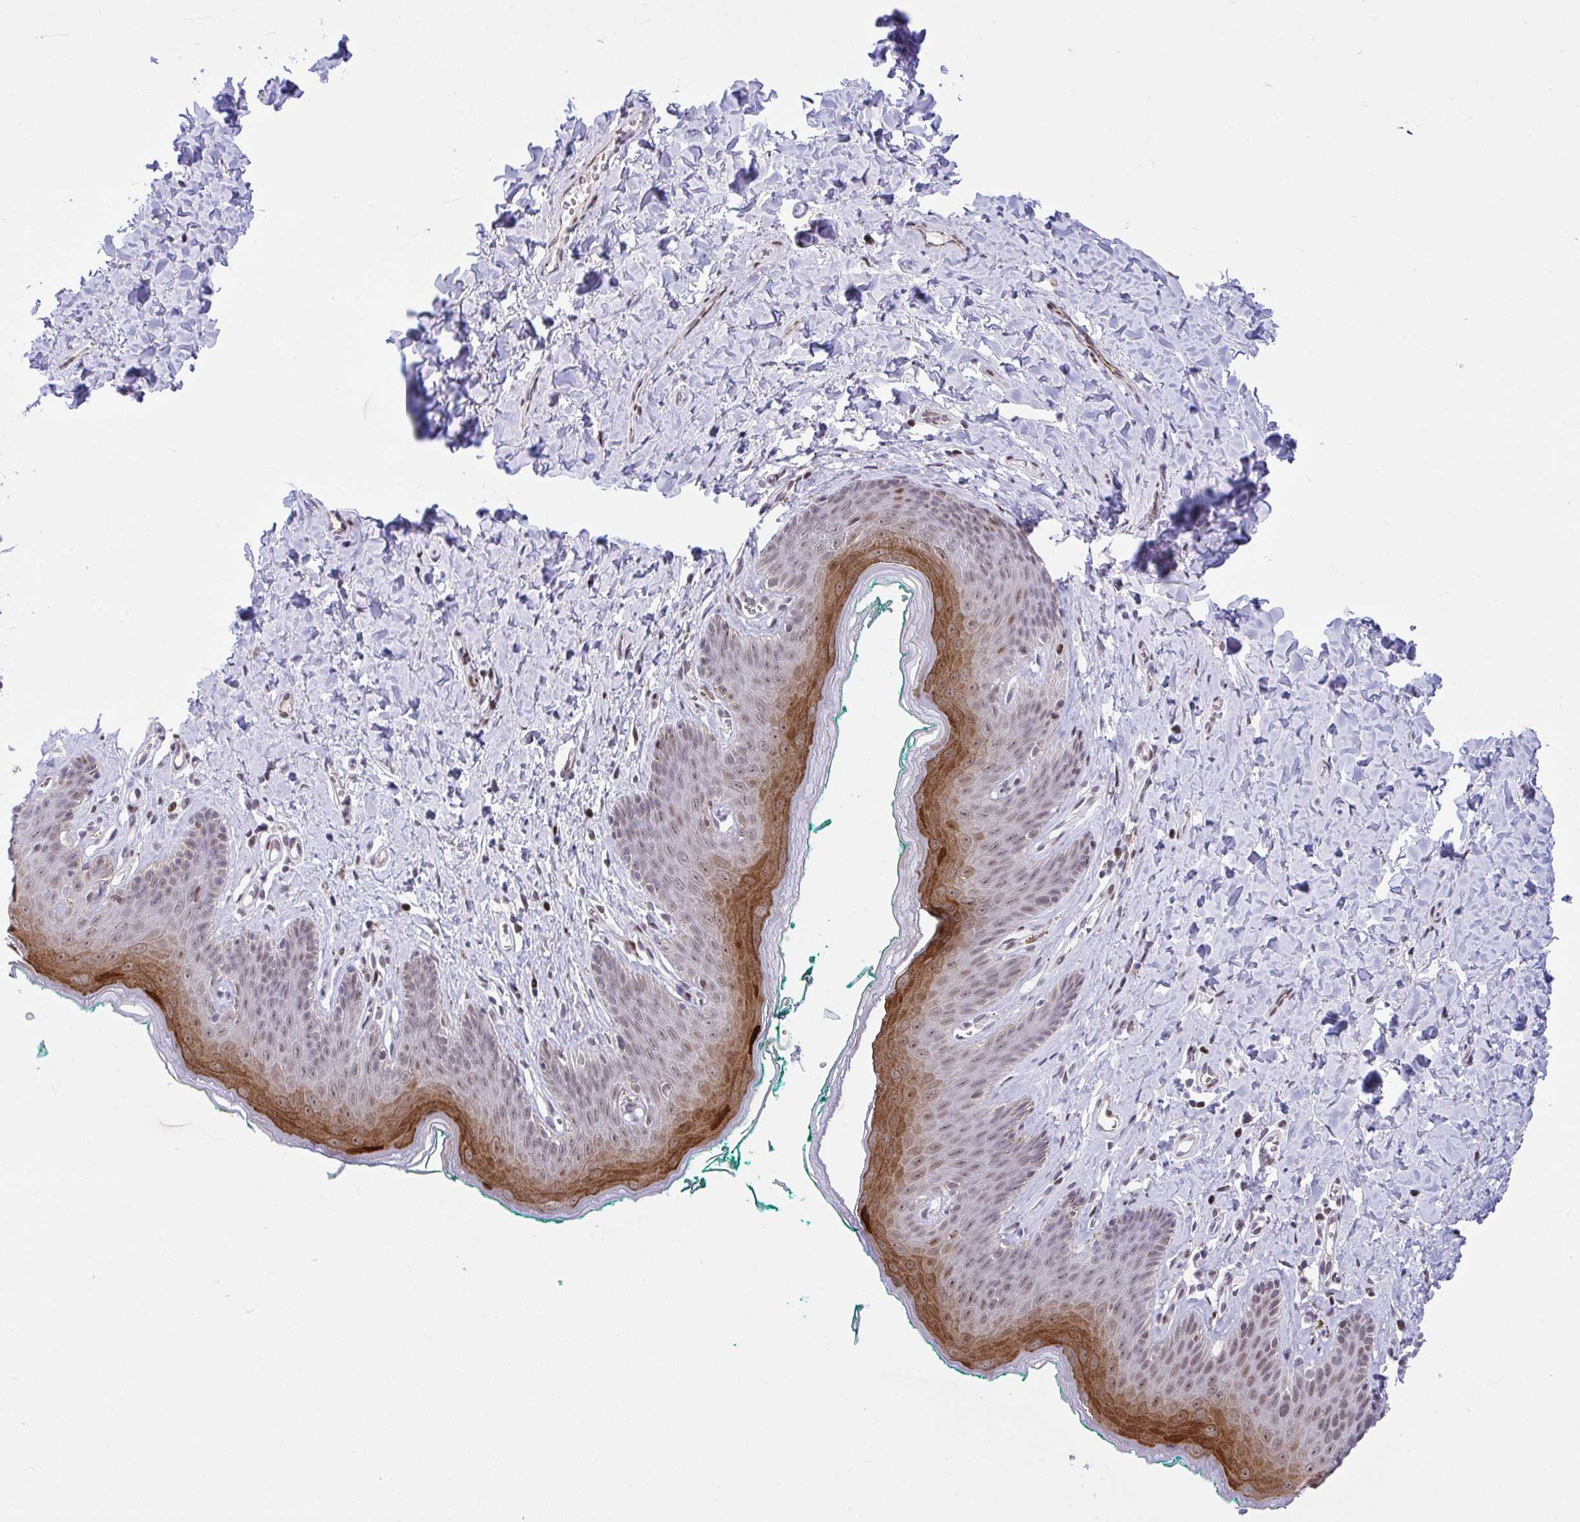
{"staining": {"intensity": "strong", "quantity": "<25%", "location": "cytoplasmic/membranous,nuclear"}, "tissue": "skin", "cell_type": "Epidermal cells", "image_type": "normal", "snomed": [{"axis": "morphology", "description": "Normal tissue, NOS"}, {"axis": "topography", "description": "Vulva"}, {"axis": "topography", "description": "Peripheral nerve tissue"}], "caption": "Immunohistochemical staining of normal human skin demonstrates strong cytoplasmic/membranous,nuclear protein positivity in approximately <25% of epidermal cells.", "gene": "ZFHX3", "patient": {"sex": "female", "age": 66}}